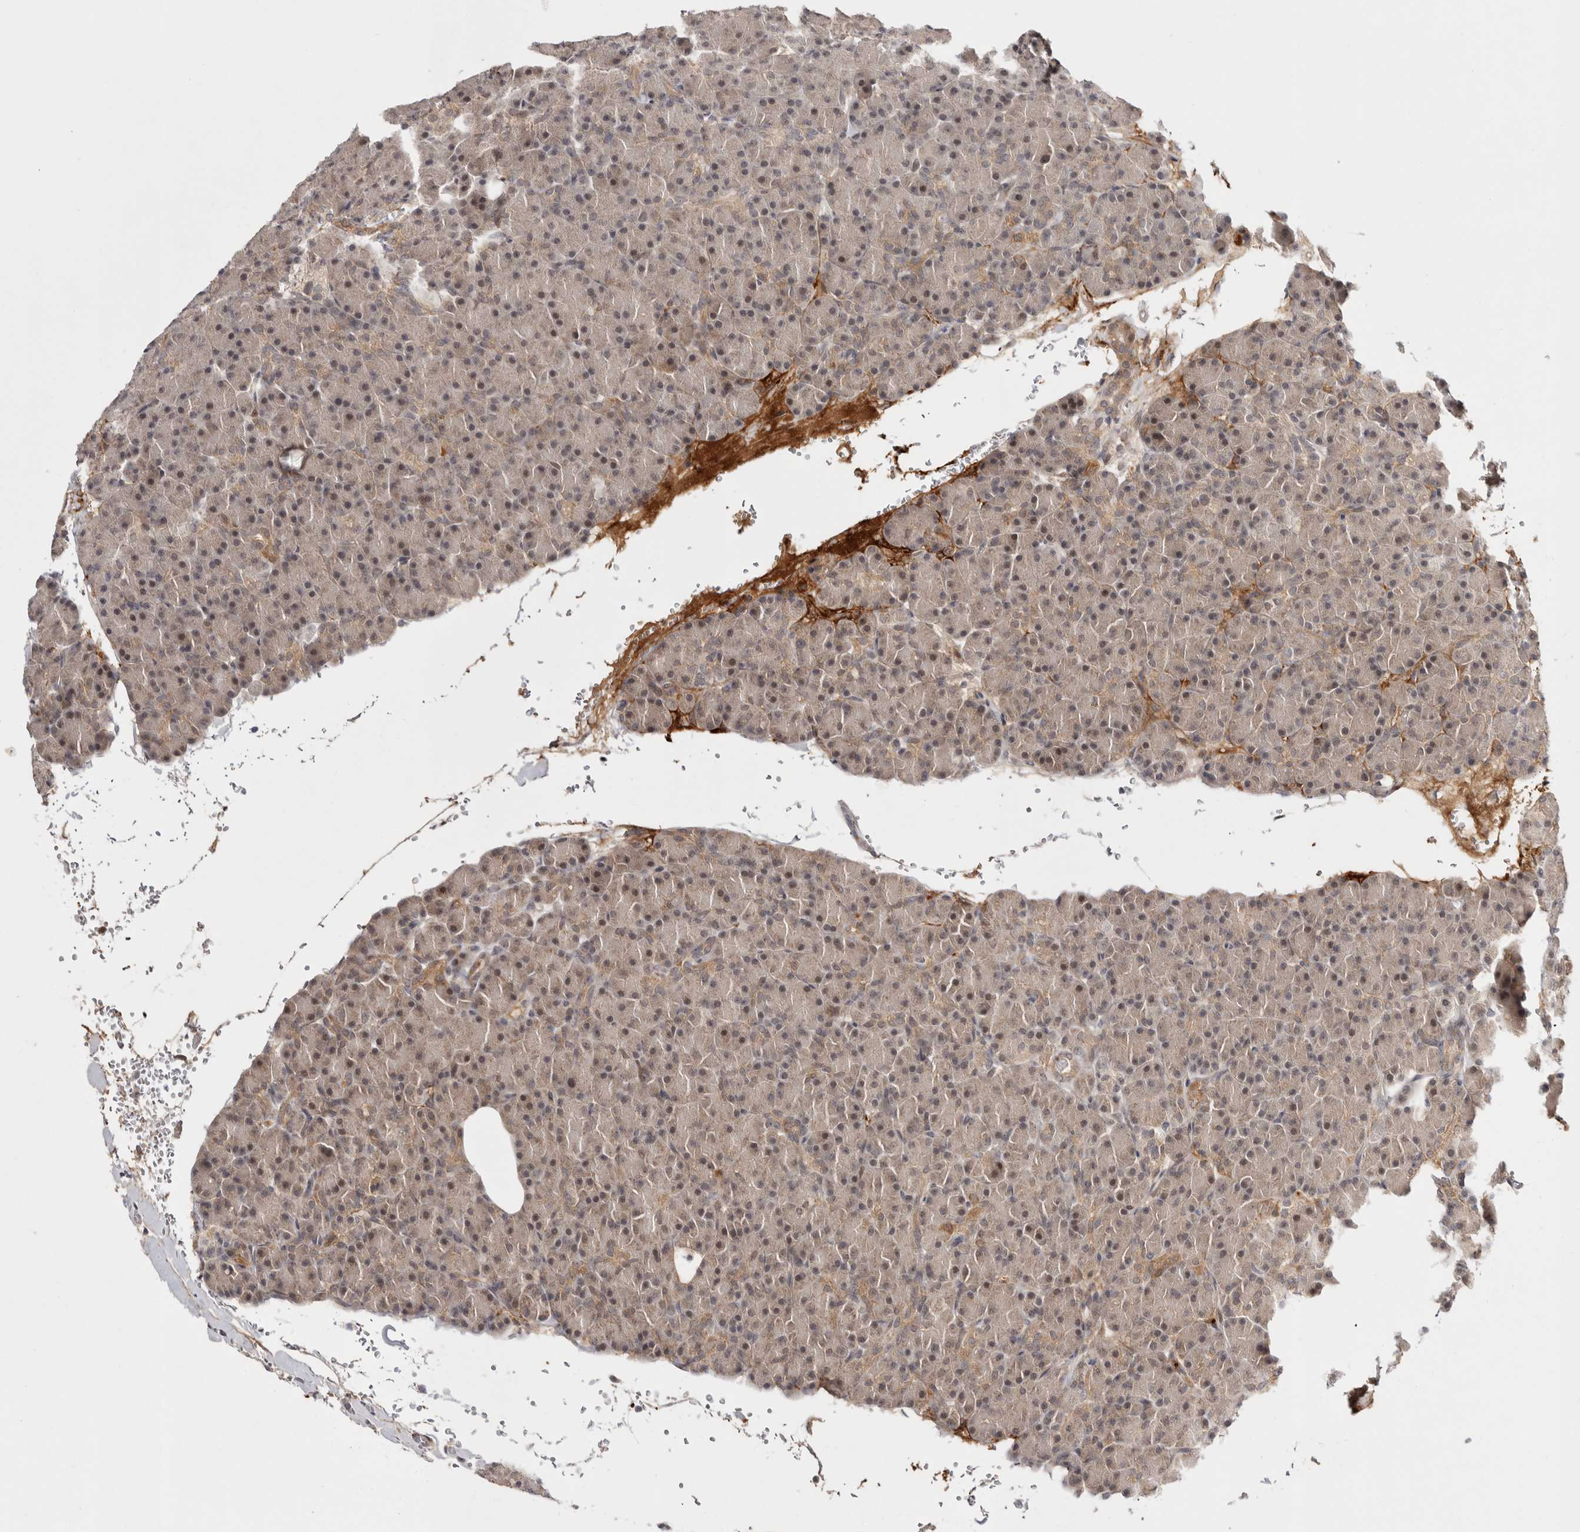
{"staining": {"intensity": "weak", "quantity": "25%-75%", "location": "cytoplasmic/membranous,nuclear"}, "tissue": "pancreas", "cell_type": "Exocrine glandular cells", "image_type": "normal", "snomed": [{"axis": "morphology", "description": "Normal tissue, NOS"}, {"axis": "topography", "description": "Pancreas"}], "caption": "Exocrine glandular cells display weak cytoplasmic/membranous,nuclear staining in about 25%-75% of cells in benign pancreas. Nuclei are stained in blue.", "gene": "ZNF318", "patient": {"sex": "female", "age": 43}}